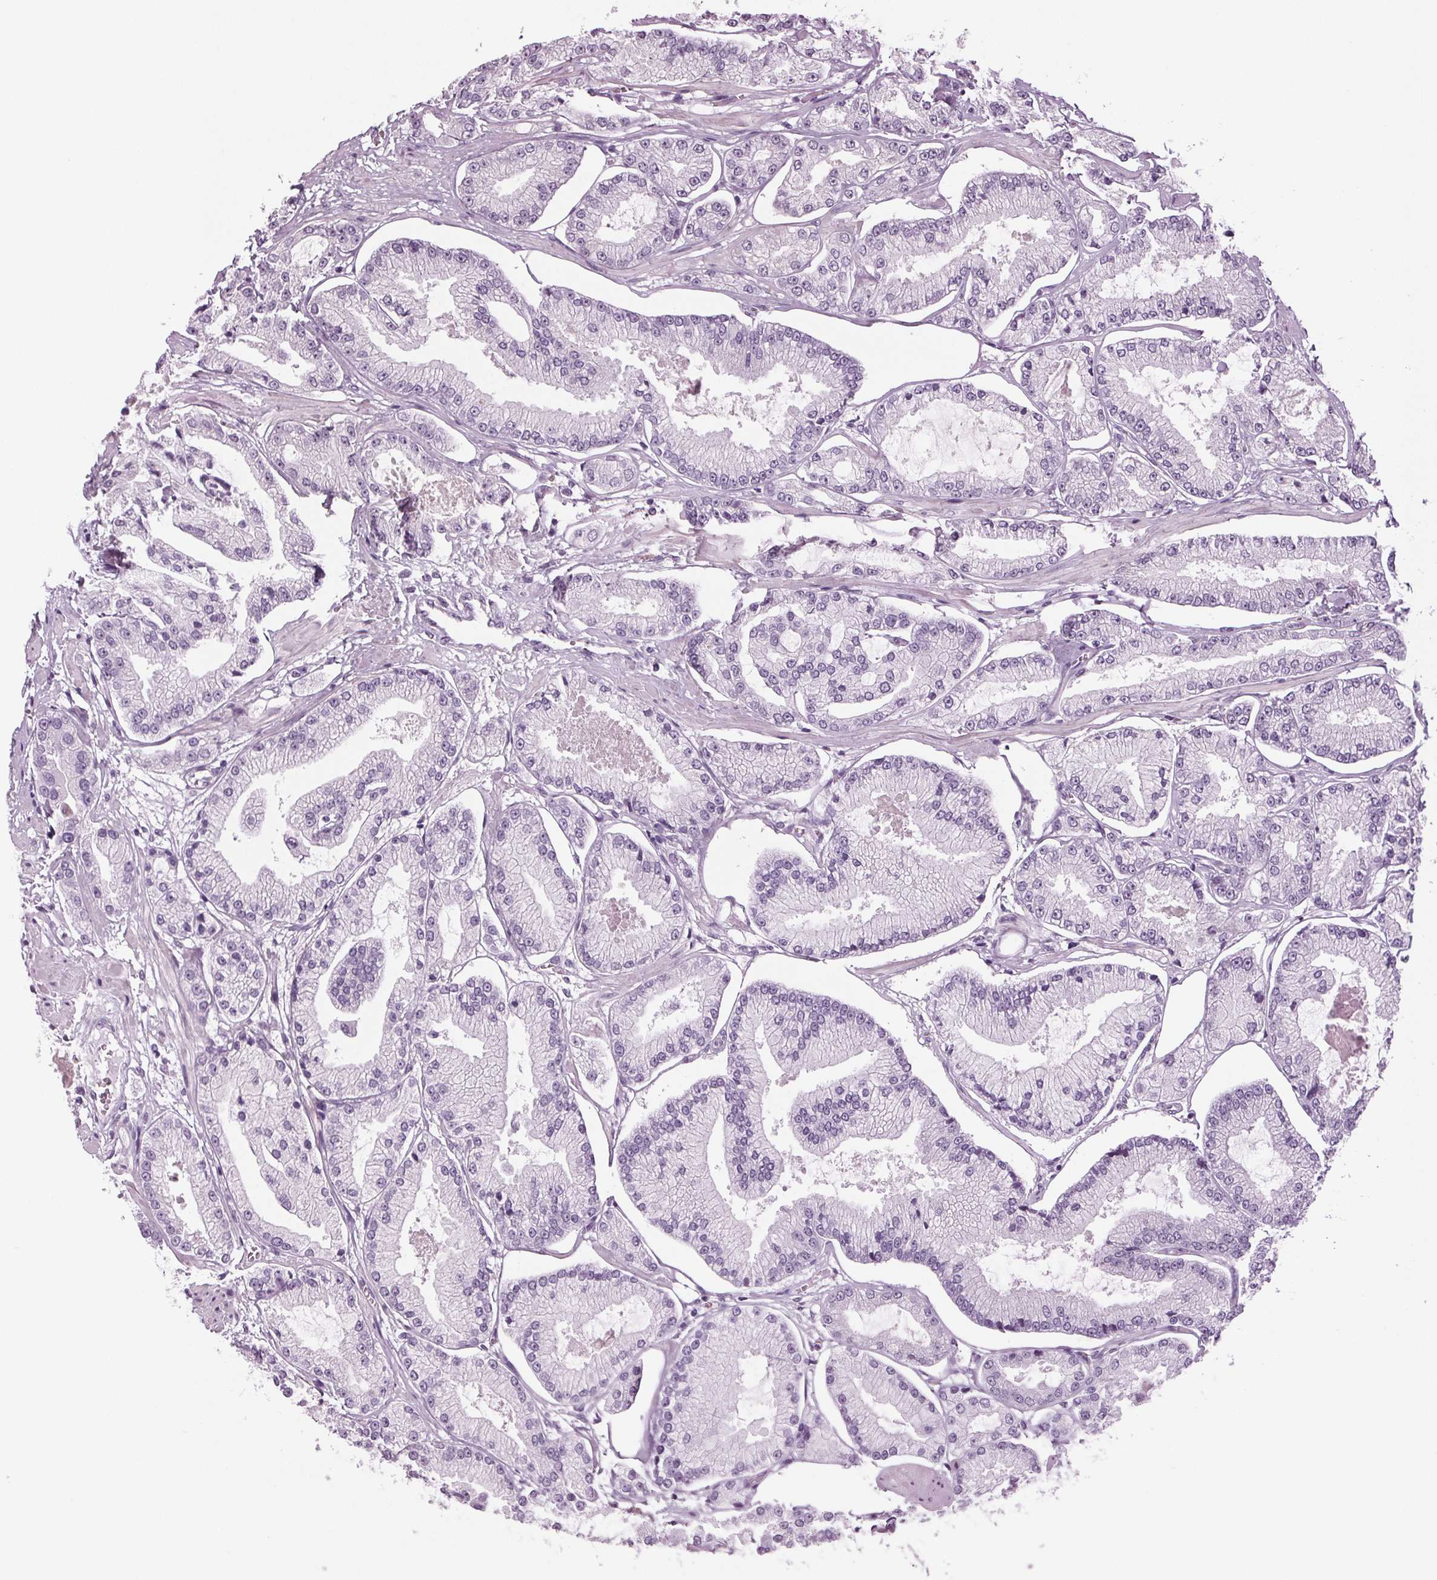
{"staining": {"intensity": "negative", "quantity": "none", "location": "none"}, "tissue": "prostate cancer", "cell_type": "Tumor cells", "image_type": "cancer", "snomed": [{"axis": "morphology", "description": "Adenocarcinoma, Low grade"}, {"axis": "topography", "description": "Prostate"}], "caption": "An immunohistochemistry (IHC) image of prostate cancer is shown. There is no staining in tumor cells of prostate cancer.", "gene": "BHLHE22", "patient": {"sex": "male", "age": 55}}